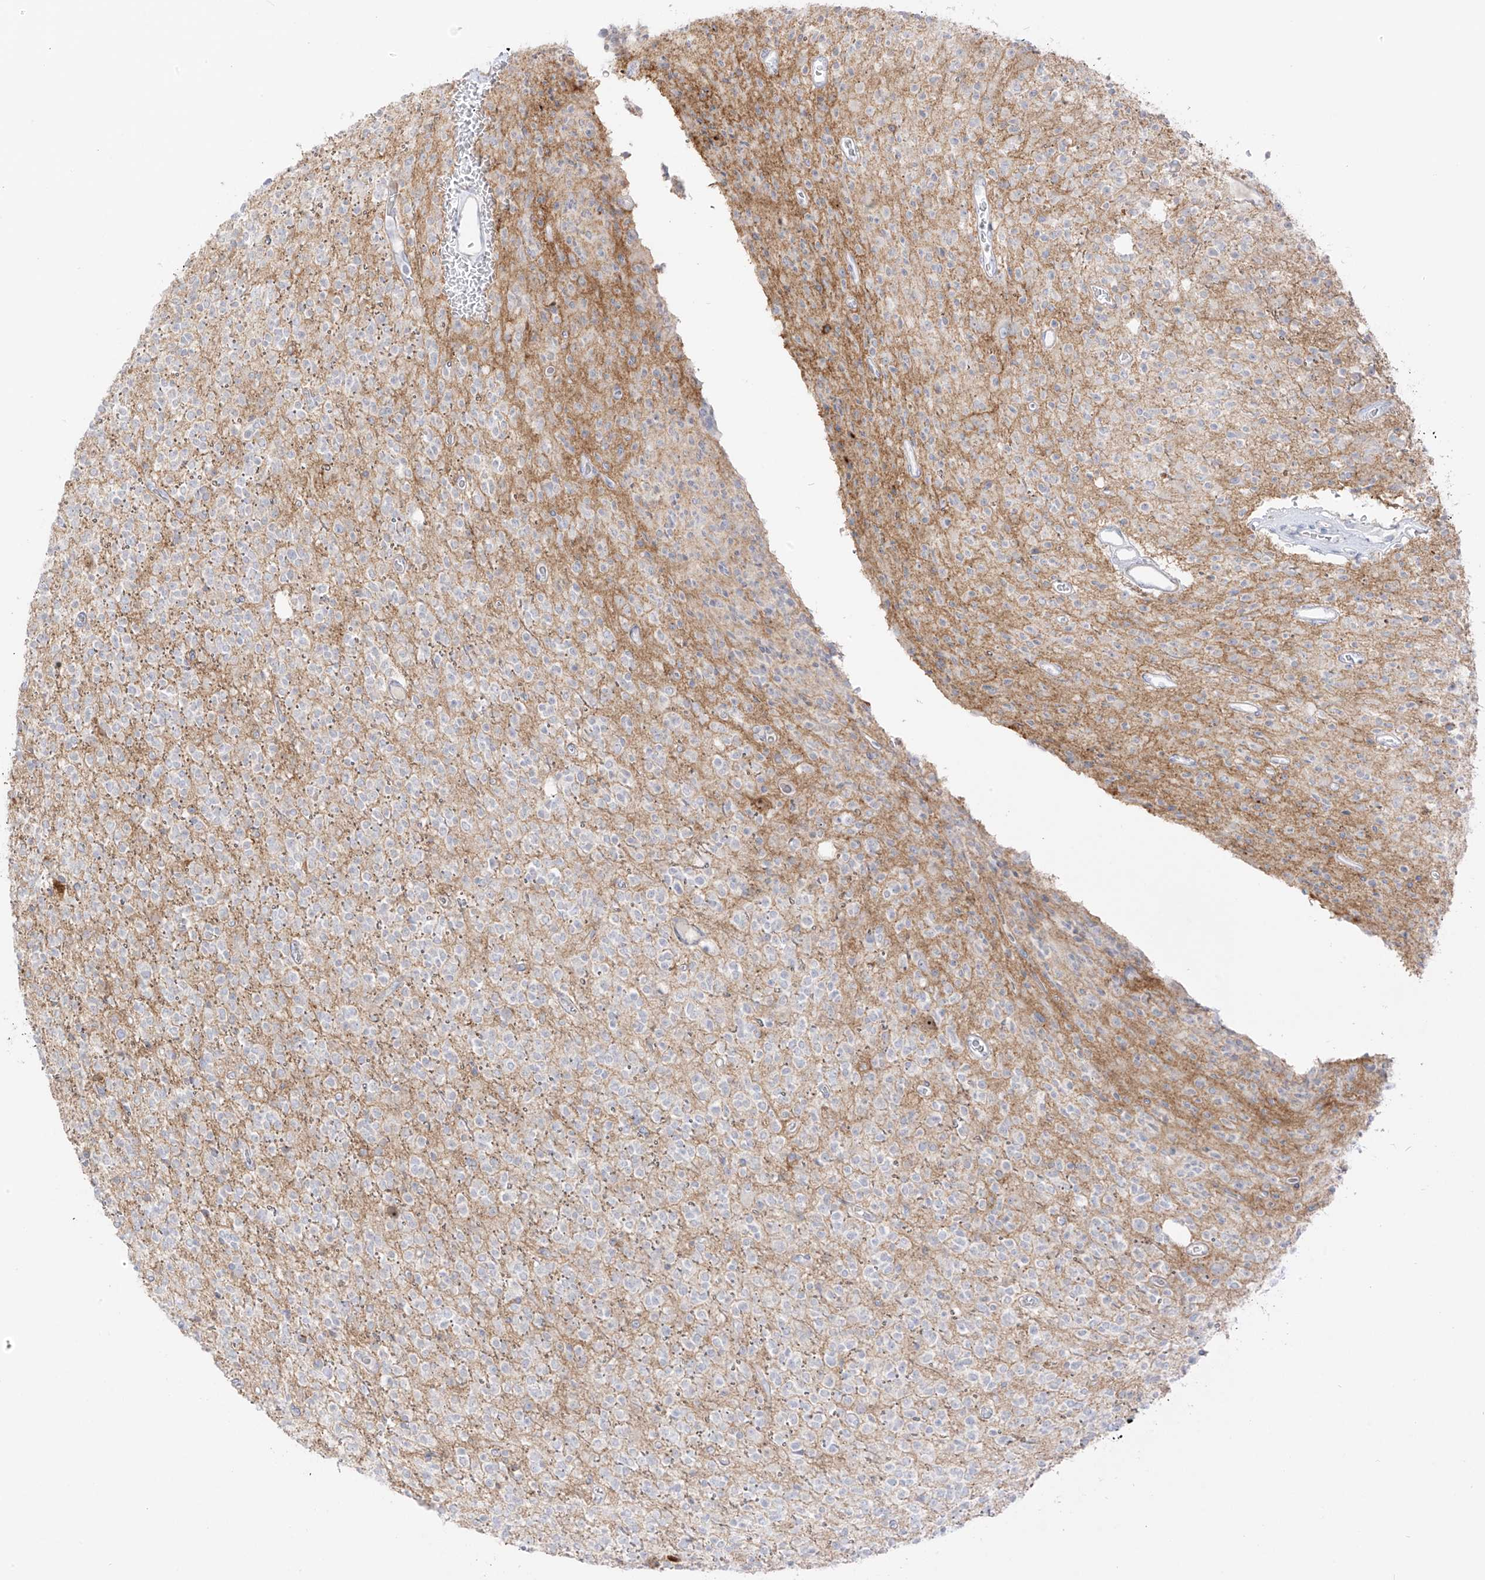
{"staining": {"intensity": "negative", "quantity": "none", "location": "none"}, "tissue": "glioma", "cell_type": "Tumor cells", "image_type": "cancer", "snomed": [{"axis": "morphology", "description": "Glioma, malignant, High grade"}, {"axis": "topography", "description": "Brain"}], "caption": "A high-resolution photomicrograph shows immunohistochemistry (IHC) staining of glioma, which demonstrates no significant staining in tumor cells.", "gene": "C11orf87", "patient": {"sex": "male", "age": 34}}